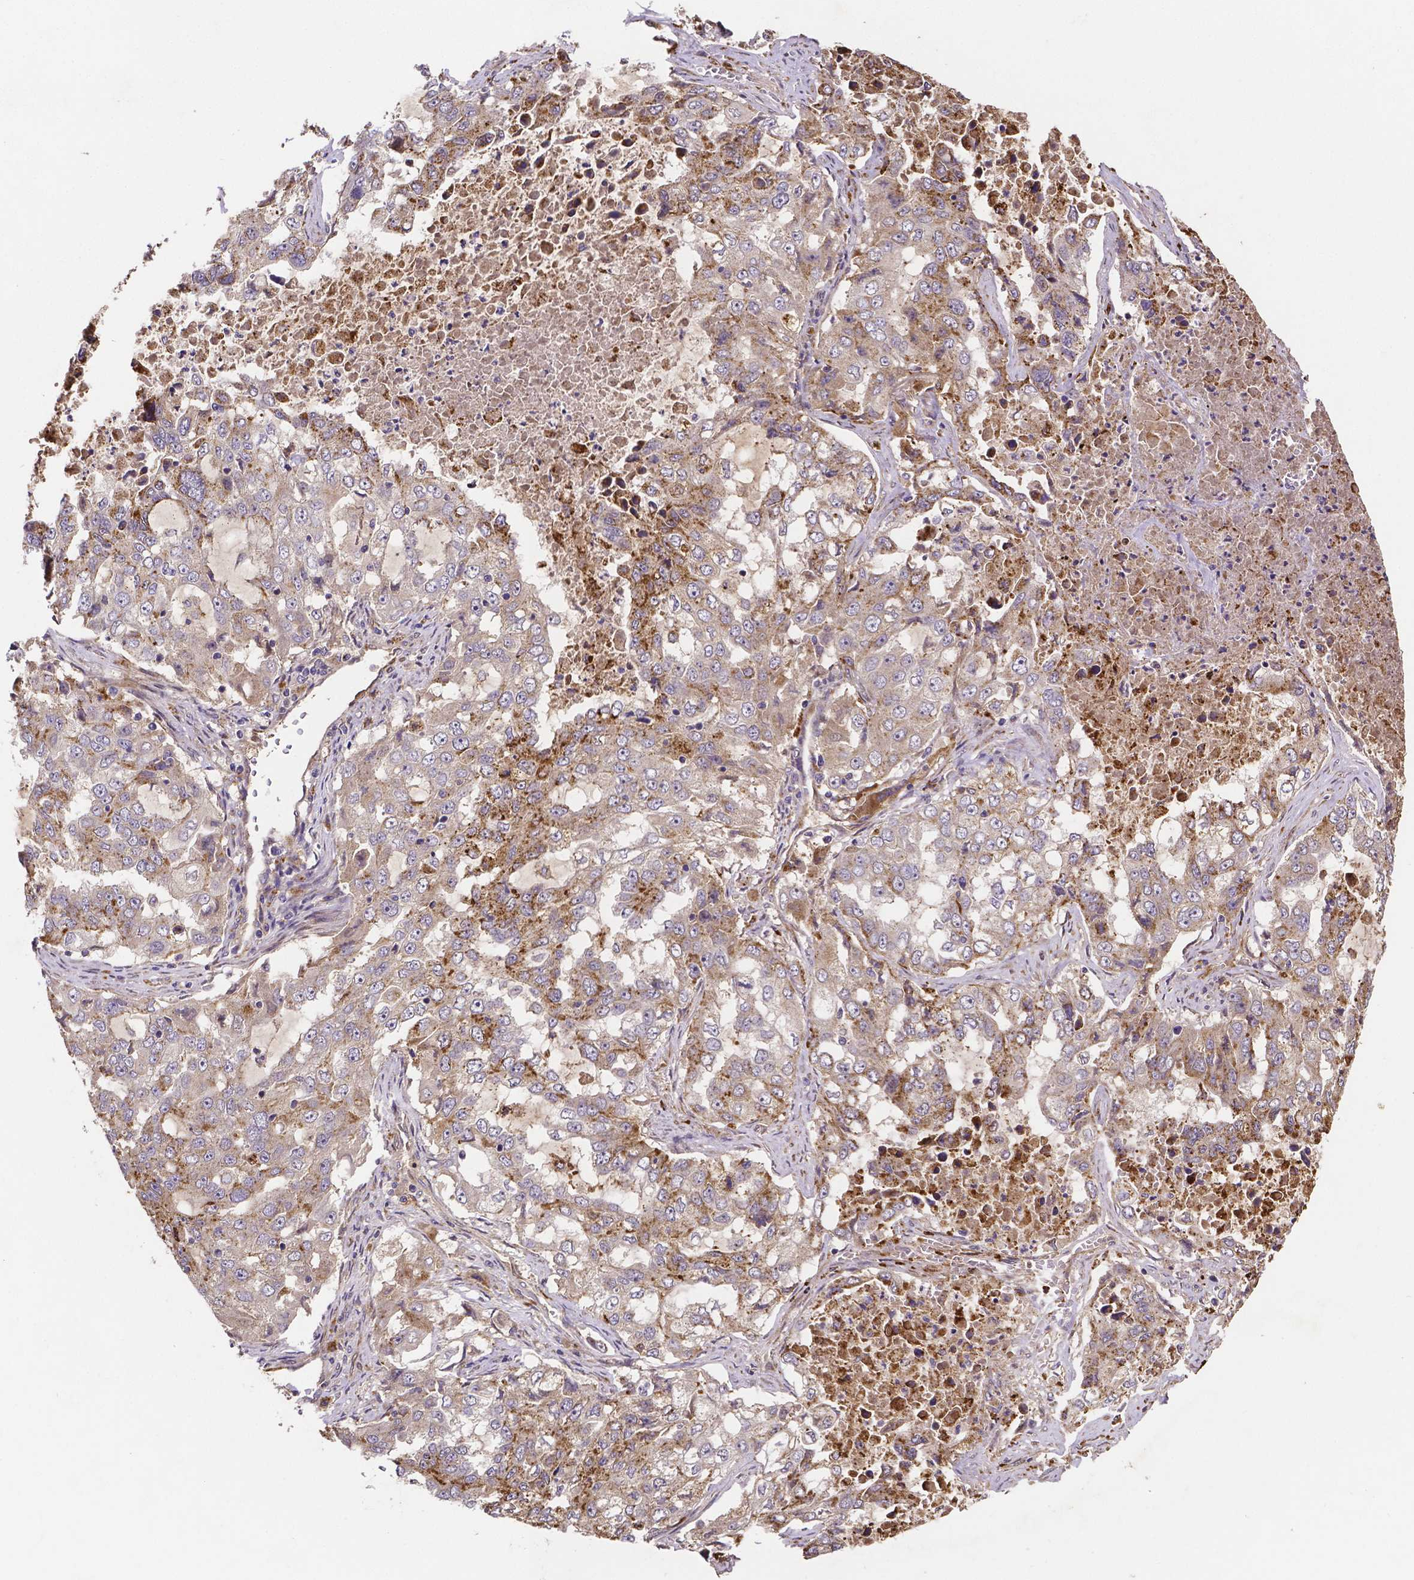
{"staining": {"intensity": "weak", "quantity": "25%-75%", "location": "cytoplasmic/membranous"}, "tissue": "lung cancer", "cell_type": "Tumor cells", "image_type": "cancer", "snomed": [{"axis": "morphology", "description": "Adenocarcinoma, NOS"}, {"axis": "topography", "description": "Lung"}], "caption": "Tumor cells demonstrate weak cytoplasmic/membranous staining in approximately 25%-75% of cells in lung cancer (adenocarcinoma).", "gene": "RNF123", "patient": {"sex": "female", "age": 61}}